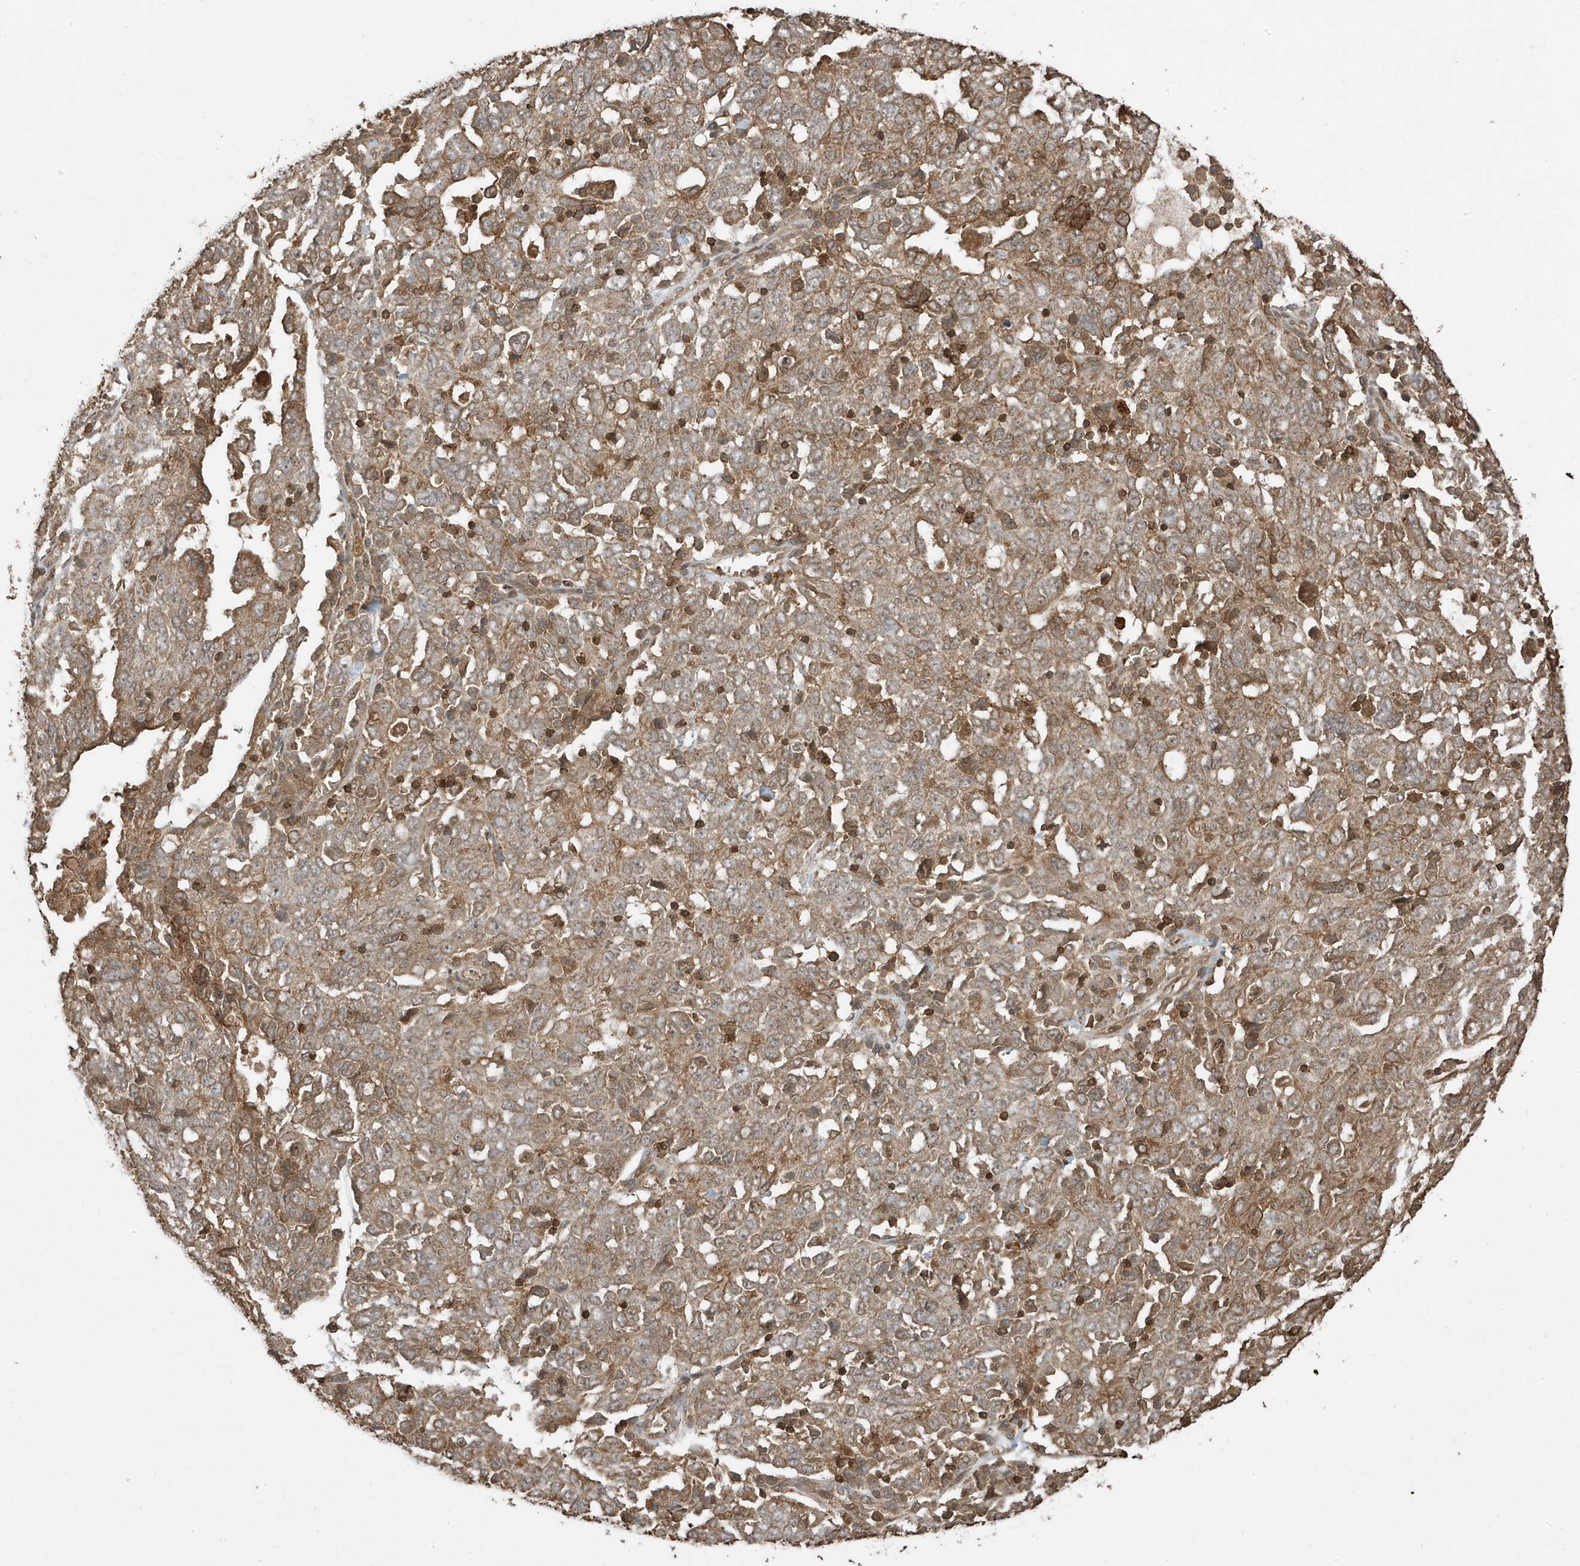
{"staining": {"intensity": "weak", "quantity": ">75%", "location": "cytoplasmic/membranous"}, "tissue": "ovarian cancer", "cell_type": "Tumor cells", "image_type": "cancer", "snomed": [{"axis": "morphology", "description": "Carcinoma, endometroid"}, {"axis": "topography", "description": "Ovary"}], "caption": "Ovarian endometroid carcinoma stained for a protein (brown) displays weak cytoplasmic/membranous positive positivity in about >75% of tumor cells.", "gene": "ASAP1", "patient": {"sex": "female", "age": 62}}